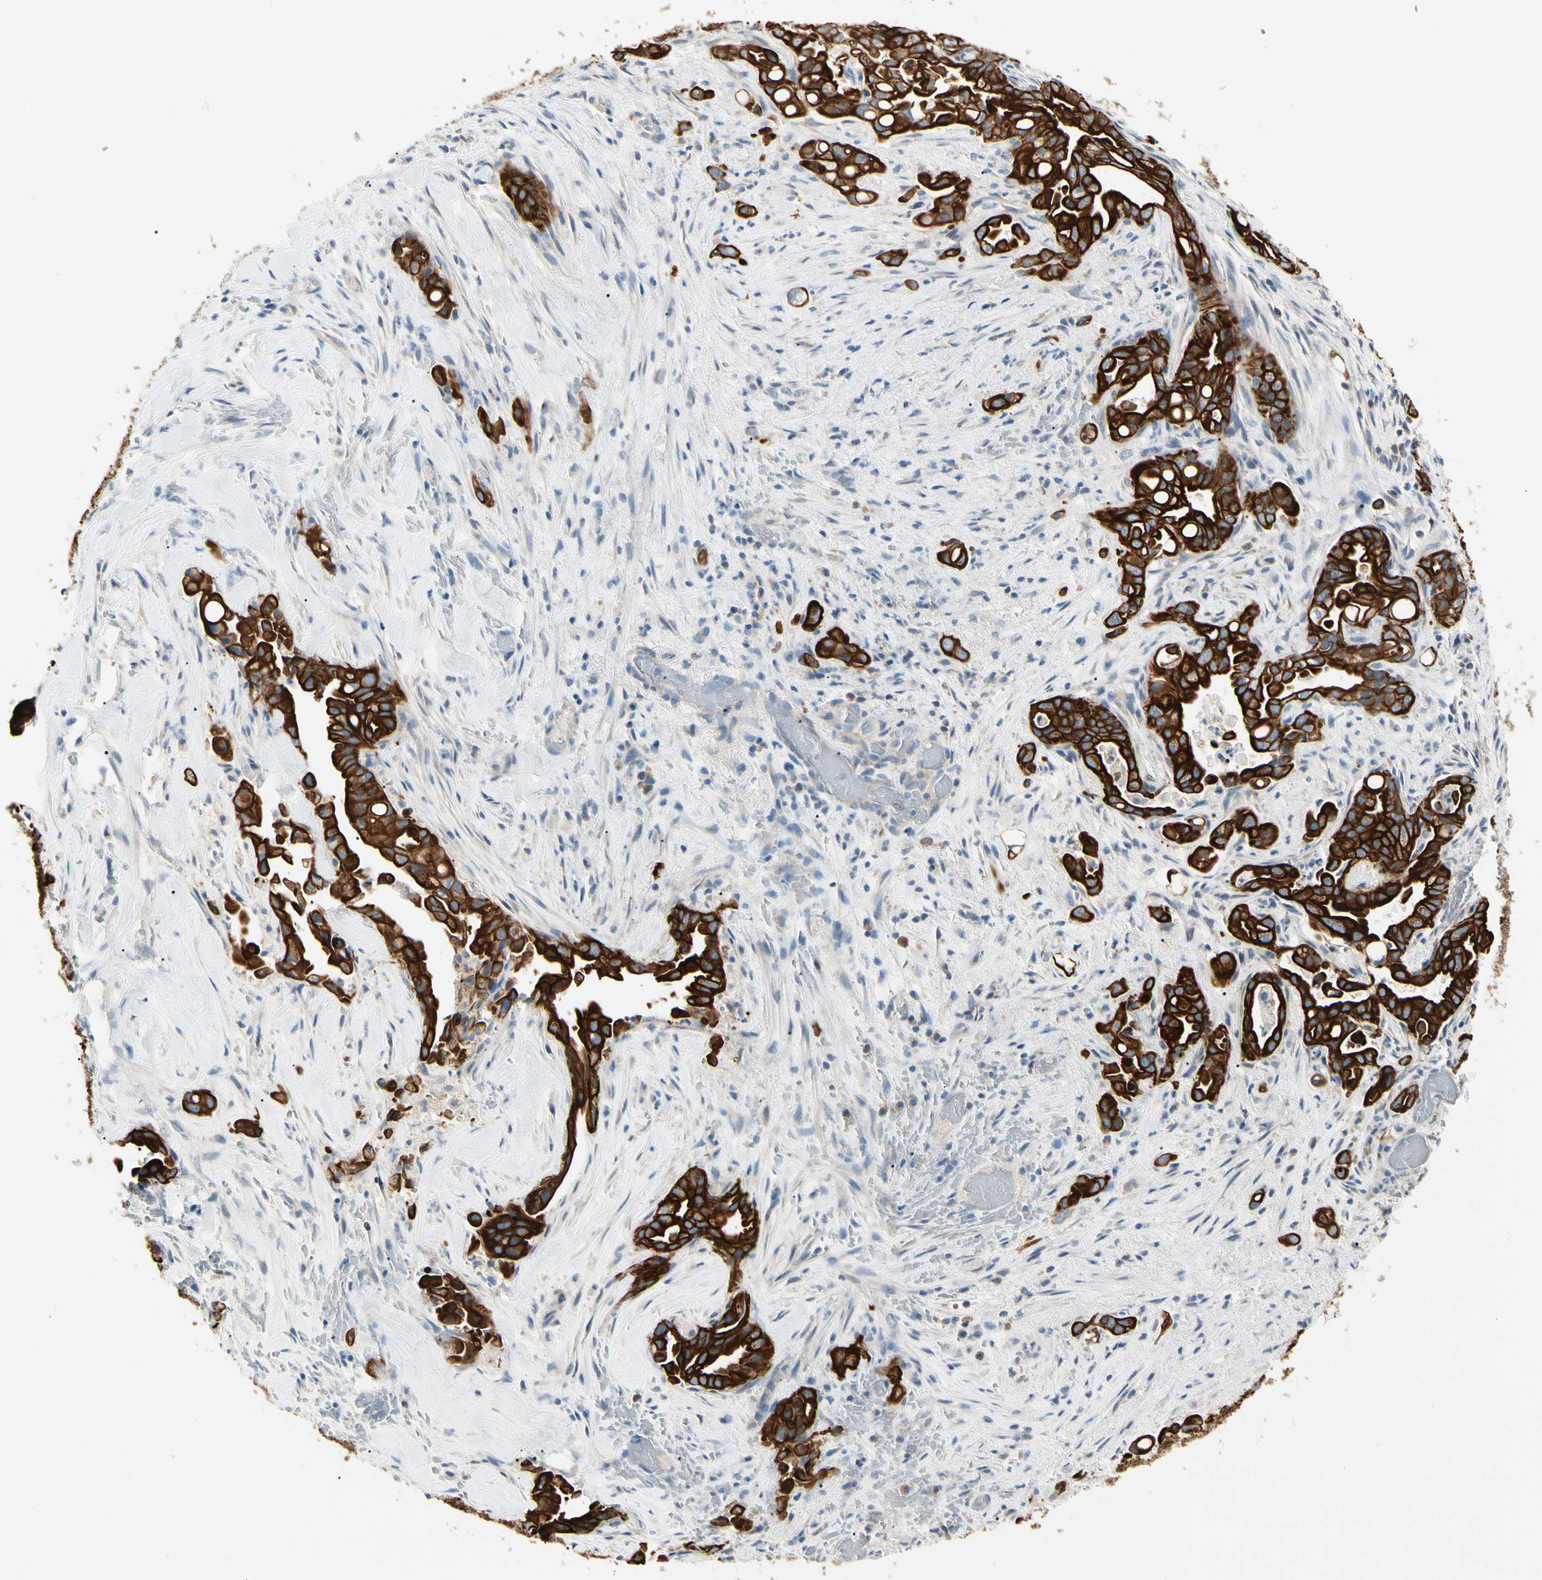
{"staining": {"intensity": "strong", "quantity": ">75%", "location": "cytoplasmic/membranous"}, "tissue": "liver cancer", "cell_type": "Tumor cells", "image_type": "cancer", "snomed": [{"axis": "morphology", "description": "Cholangiocarcinoma"}, {"axis": "topography", "description": "Liver"}], "caption": "An immunohistochemistry (IHC) image of neoplastic tissue is shown. Protein staining in brown highlights strong cytoplasmic/membranous positivity in cholangiocarcinoma (liver) within tumor cells.", "gene": "DUSP12", "patient": {"sex": "female", "age": 68}}